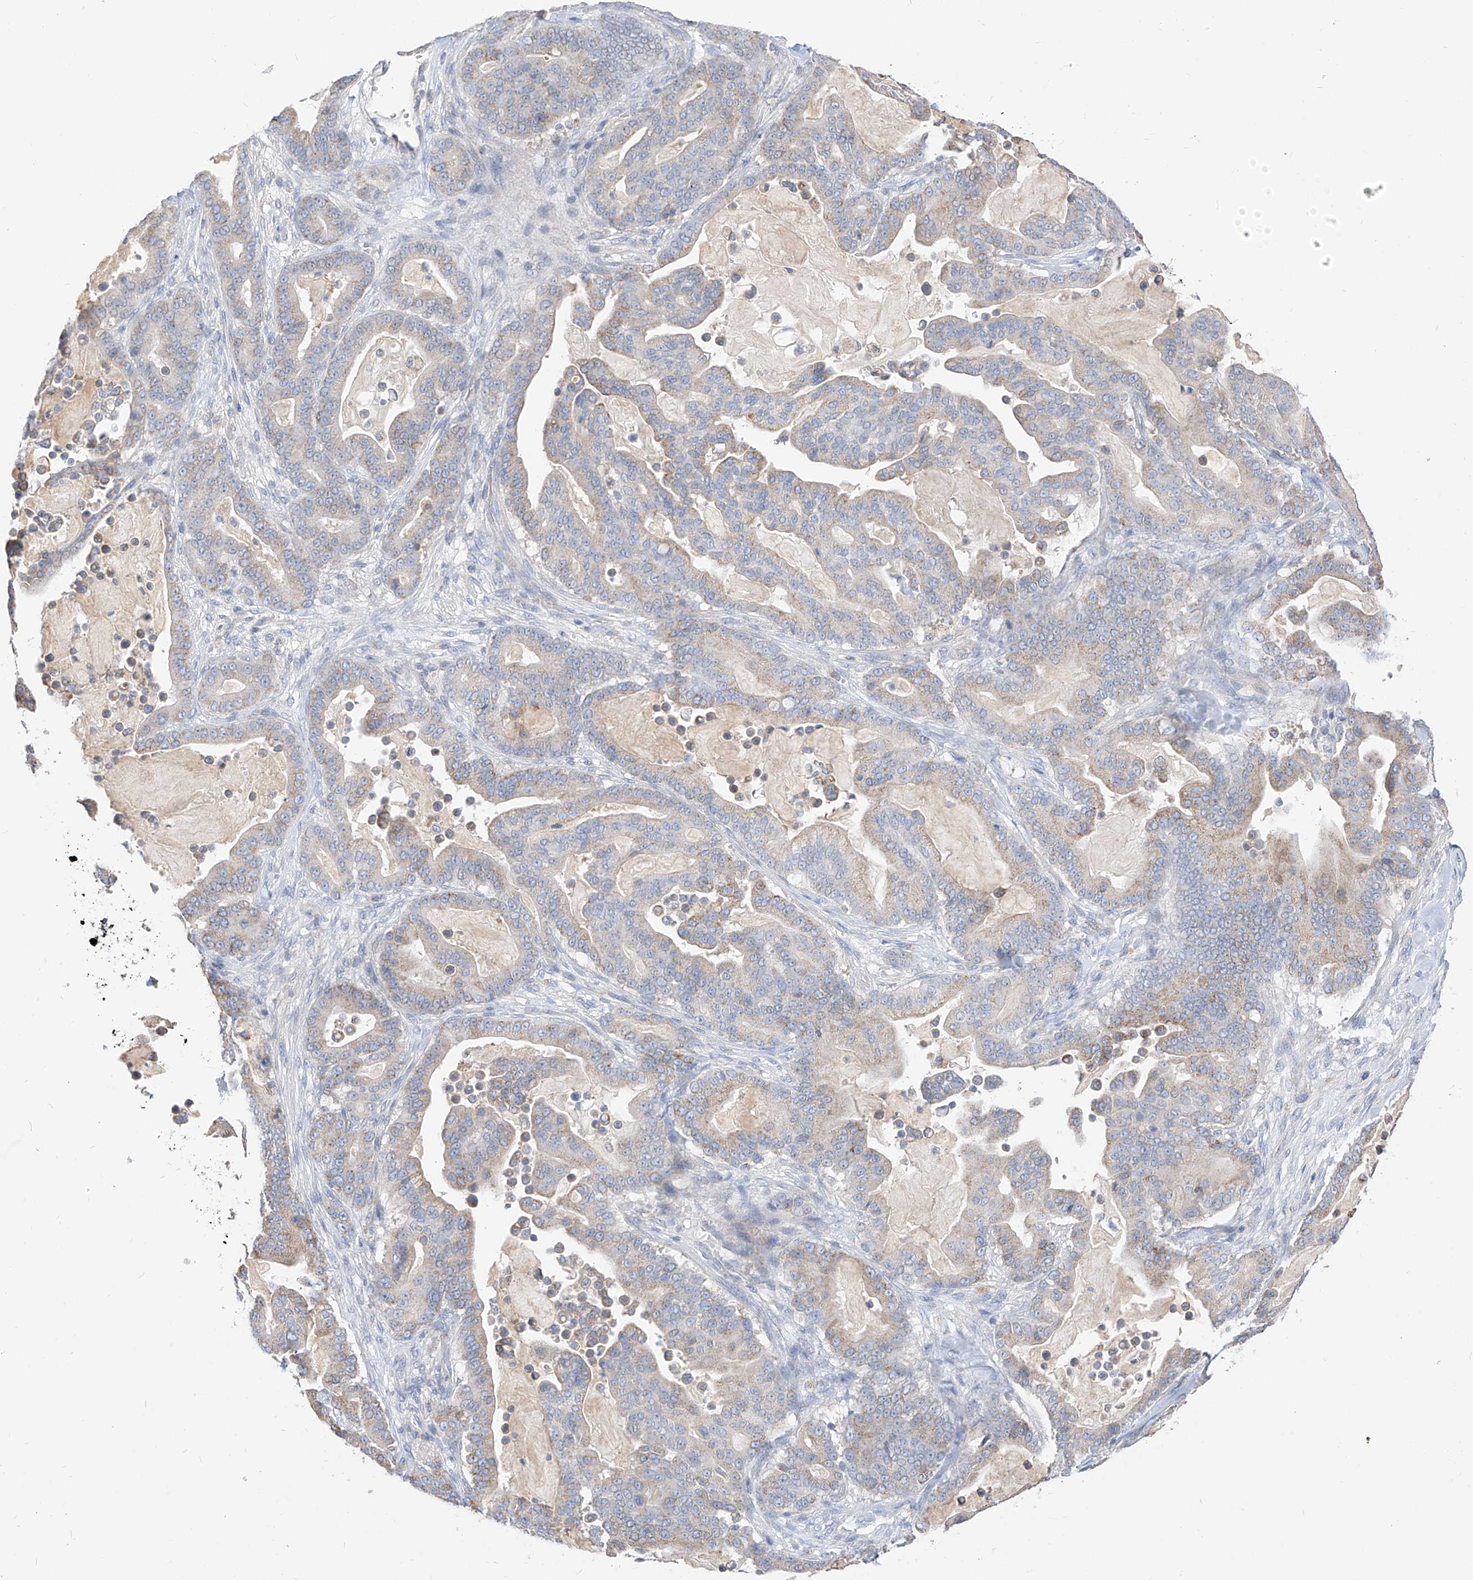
{"staining": {"intensity": "weak", "quantity": "25%-75%", "location": "cytoplasmic/membranous"}, "tissue": "pancreatic cancer", "cell_type": "Tumor cells", "image_type": "cancer", "snomed": [{"axis": "morphology", "description": "Adenocarcinoma, NOS"}, {"axis": "topography", "description": "Pancreas"}], "caption": "Immunohistochemistry (IHC) photomicrograph of neoplastic tissue: pancreatic cancer stained using IHC displays low levels of weak protein expression localized specifically in the cytoplasmic/membranous of tumor cells, appearing as a cytoplasmic/membranous brown color.", "gene": "RASA2", "patient": {"sex": "male", "age": 63}}